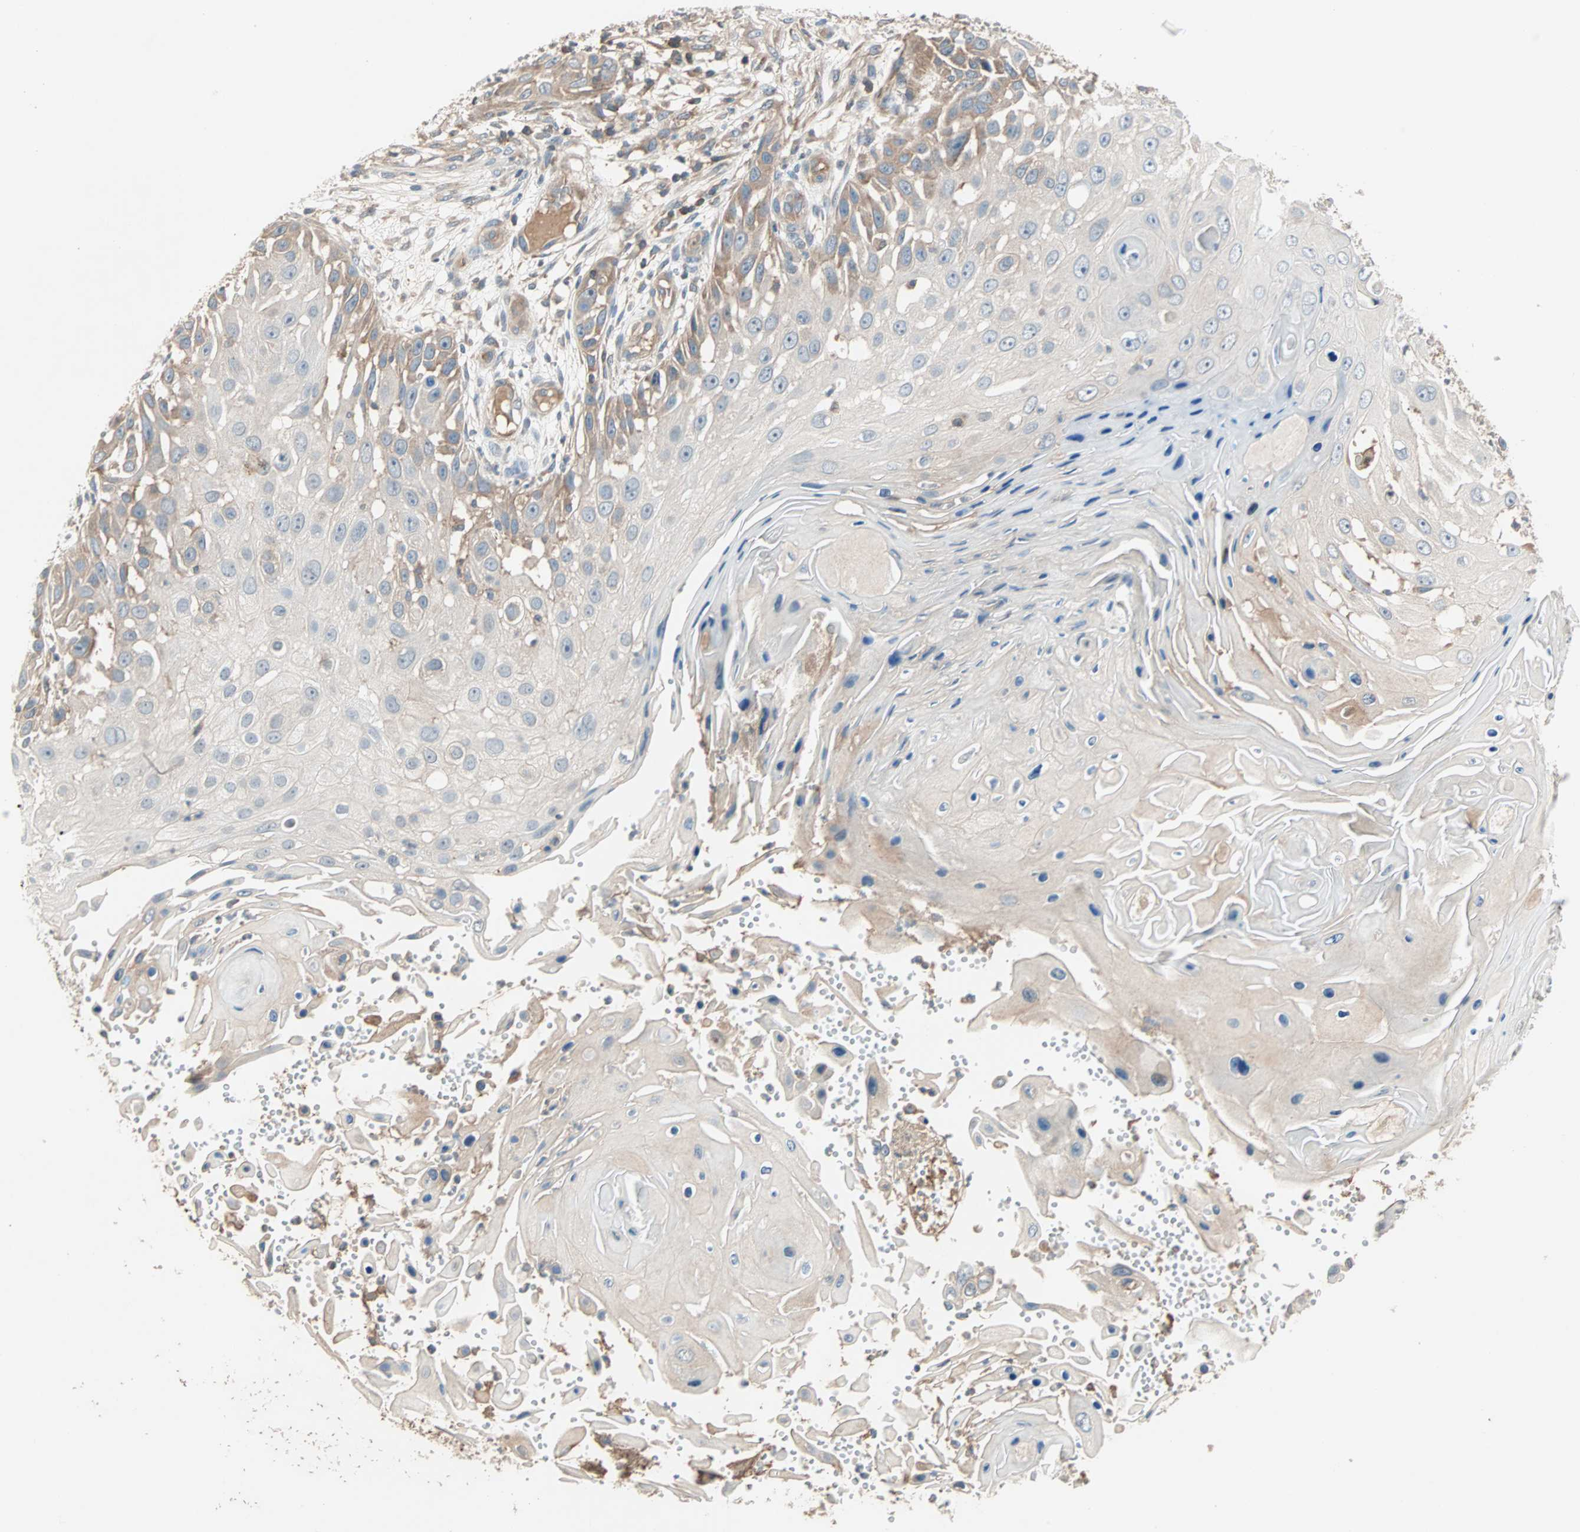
{"staining": {"intensity": "weak", "quantity": "25%-75%", "location": "cytoplasmic/membranous"}, "tissue": "skin cancer", "cell_type": "Tumor cells", "image_type": "cancer", "snomed": [{"axis": "morphology", "description": "Squamous cell carcinoma, NOS"}, {"axis": "topography", "description": "Skin"}], "caption": "Squamous cell carcinoma (skin) was stained to show a protein in brown. There is low levels of weak cytoplasmic/membranous positivity in about 25%-75% of tumor cells.", "gene": "TEC", "patient": {"sex": "female", "age": 44}}